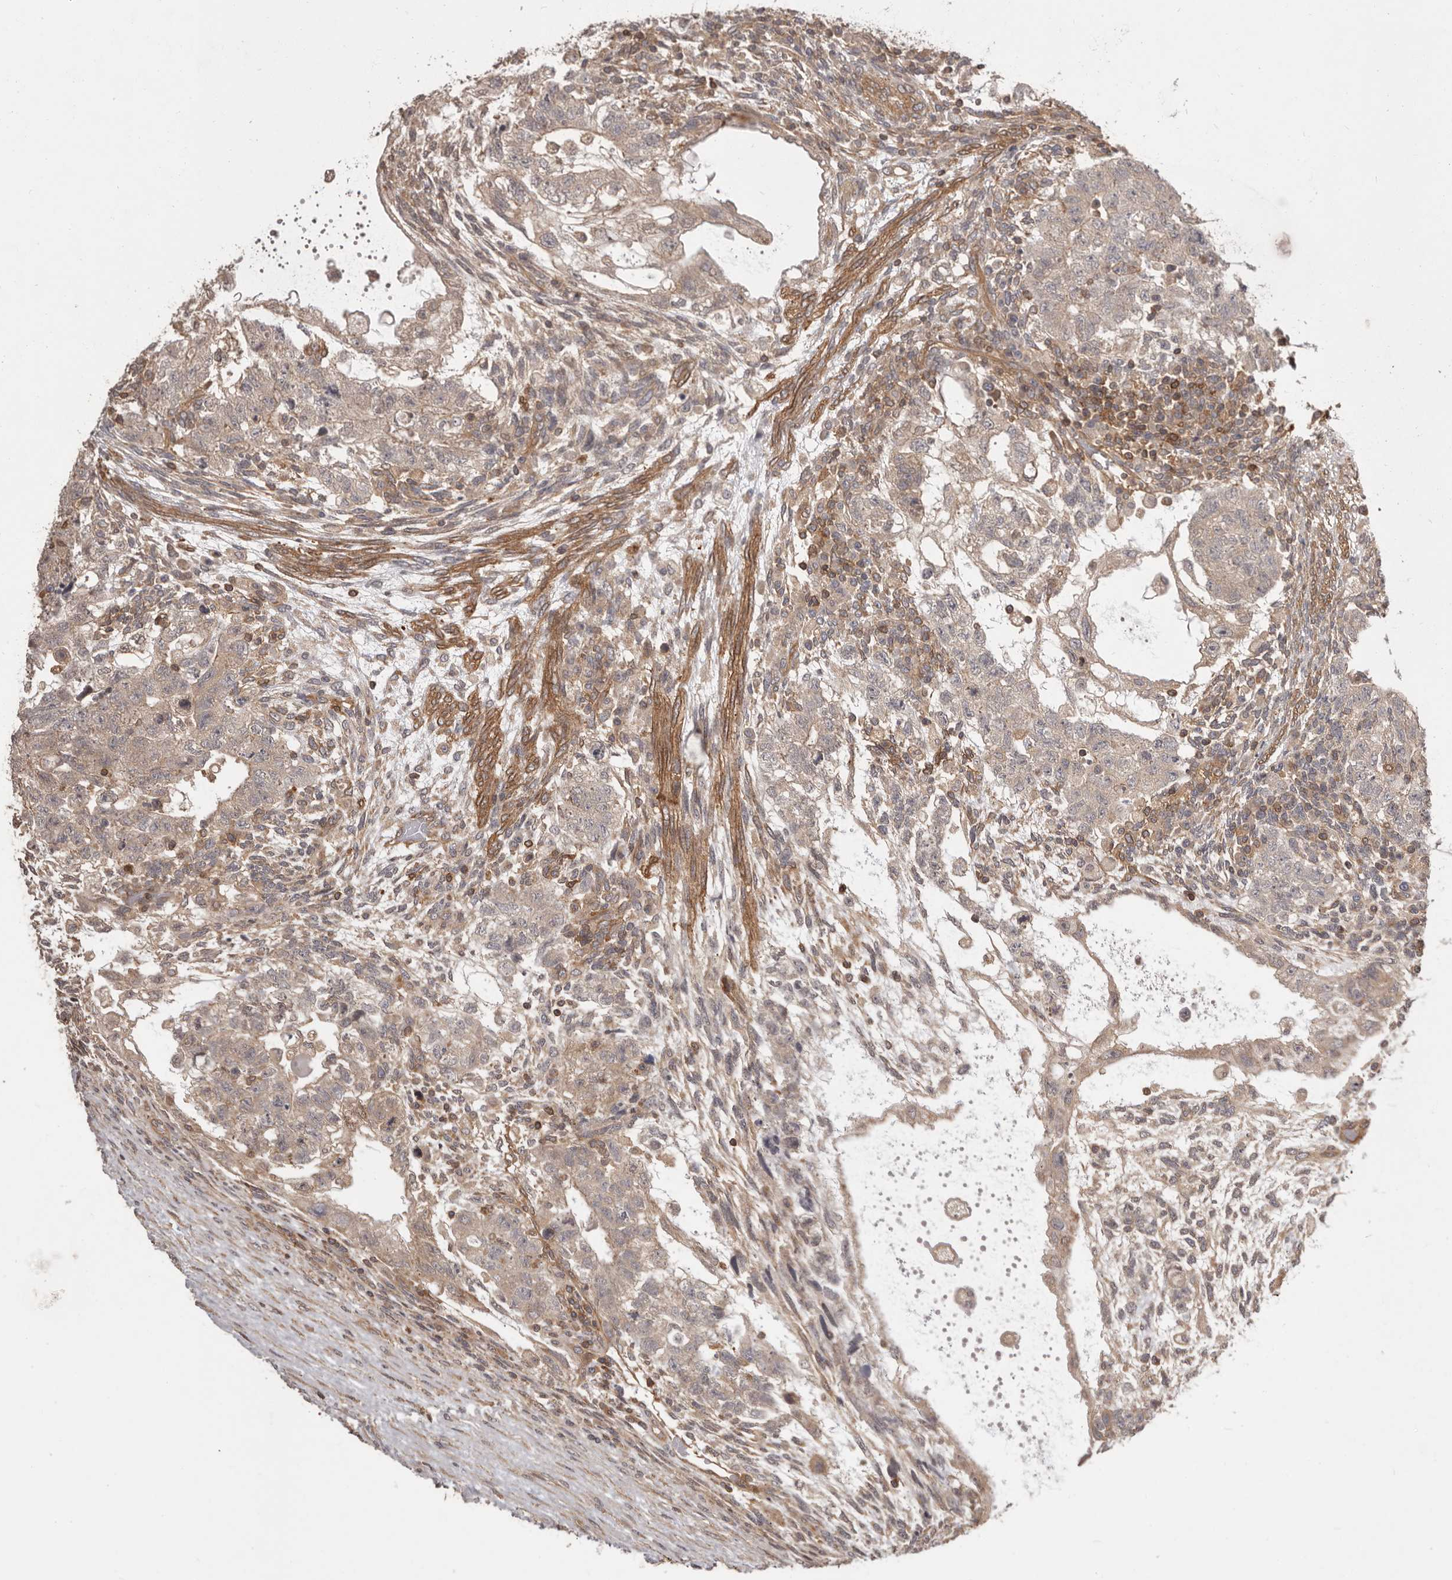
{"staining": {"intensity": "weak", "quantity": "<25%", "location": "cytoplasmic/membranous"}, "tissue": "testis cancer", "cell_type": "Tumor cells", "image_type": "cancer", "snomed": [{"axis": "morphology", "description": "Normal tissue, NOS"}, {"axis": "morphology", "description": "Carcinoma, Embryonal, NOS"}, {"axis": "topography", "description": "Testis"}], "caption": "A photomicrograph of testis cancer stained for a protein shows no brown staining in tumor cells.", "gene": "NFKBIA", "patient": {"sex": "male", "age": 36}}